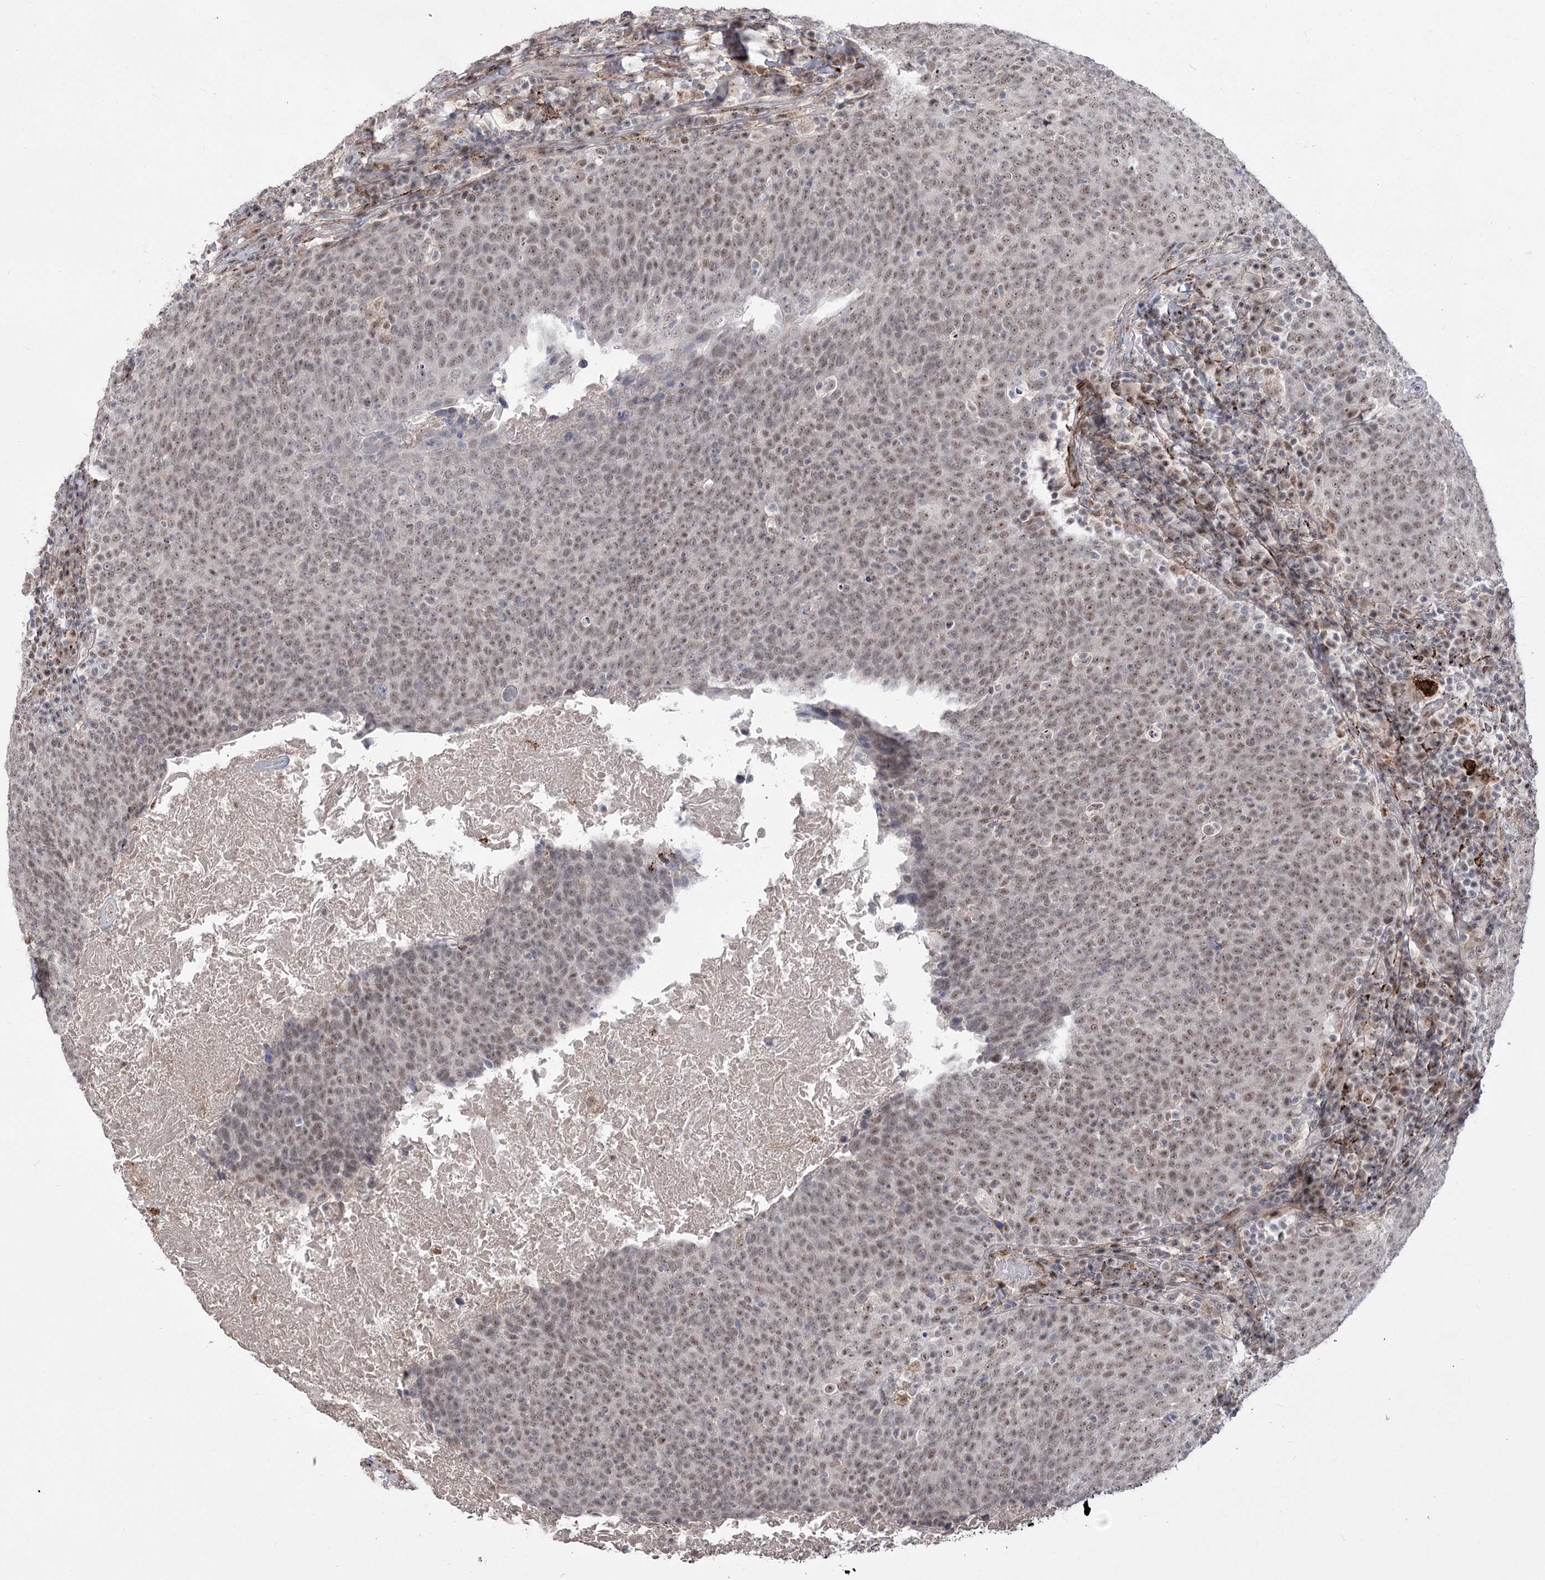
{"staining": {"intensity": "weak", "quantity": ">75%", "location": "nuclear"}, "tissue": "head and neck cancer", "cell_type": "Tumor cells", "image_type": "cancer", "snomed": [{"axis": "morphology", "description": "Squamous cell carcinoma, NOS"}, {"axis": "morphology", "description": "Squamous cell carcinoma, metastatic, NOS"}, {"axis": "topography", "description": "Lymph node"}, {"axis": "topography", "description": "Head-Neck"}], "caption": "This photomicrograph demonstrates IHC staining of human metastatic squamous cell carcinoma (head and neck), with low weak nuclear expression in approximately >75% of tumor cells.", "gene": "ZSCAN23", "patient": {"sex": "male", "age": 62}}